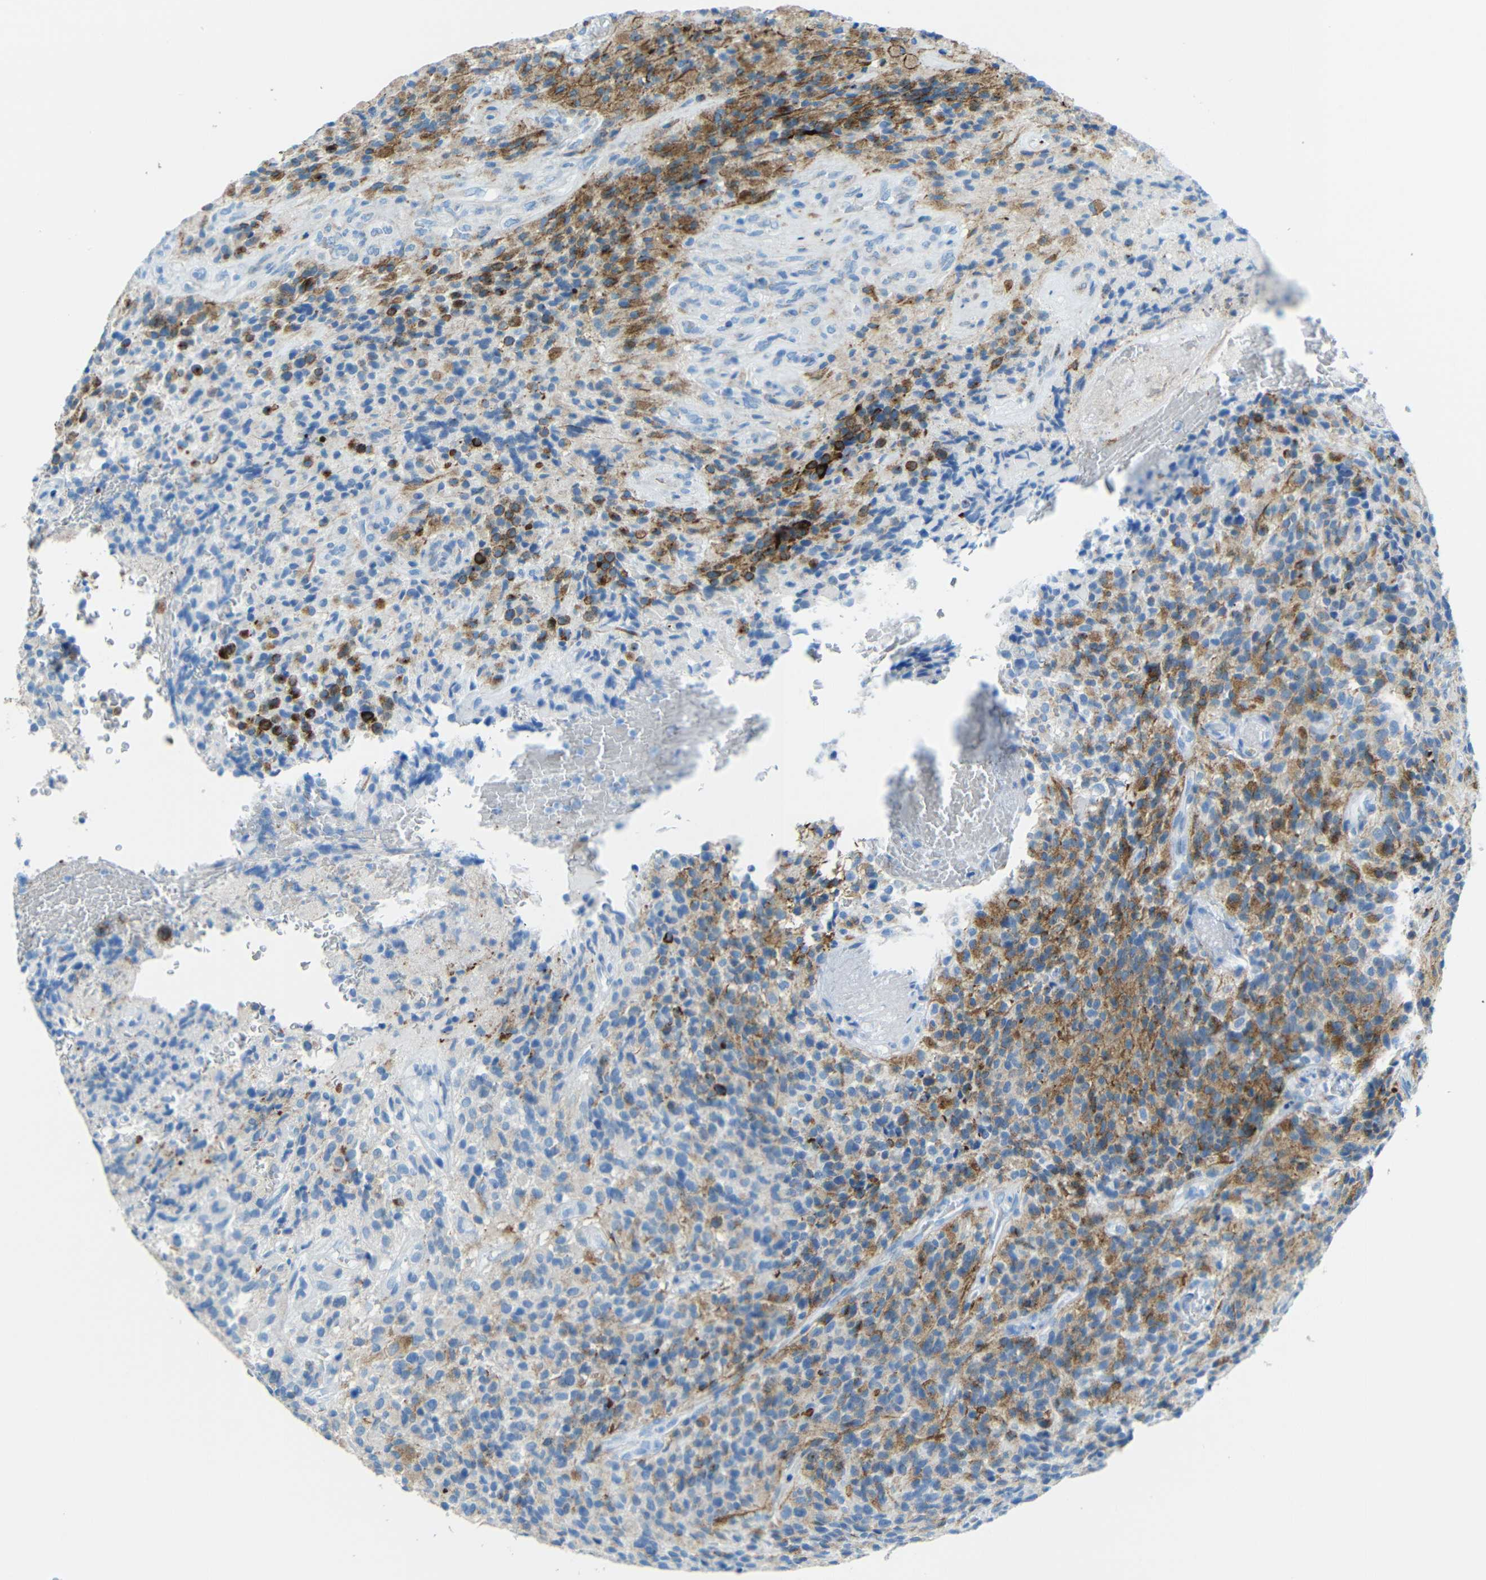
{"staining": {"intensity": "moderate", "quantity": "<25%", "location": "cytoplasmic/membranous"}, "tissue": "glioma", "cell_type": "Tumor cells", "image_type": "cancer", "snomed": [{"axis": "morphology", "description": "Glioma, malignant, High grade"}, {"axis": "topography", "description": "Brain"}], "caption": "Protein staining displays moderate cytoplasmic/membranous staining in about <25% of tumor cells in high-grade glioma (malignant). (brown staining indicates protein expression, while blue staining denotes nuclei).", "gene": "TUBB4B", "patient": {"sex": "male", "age": 71}}